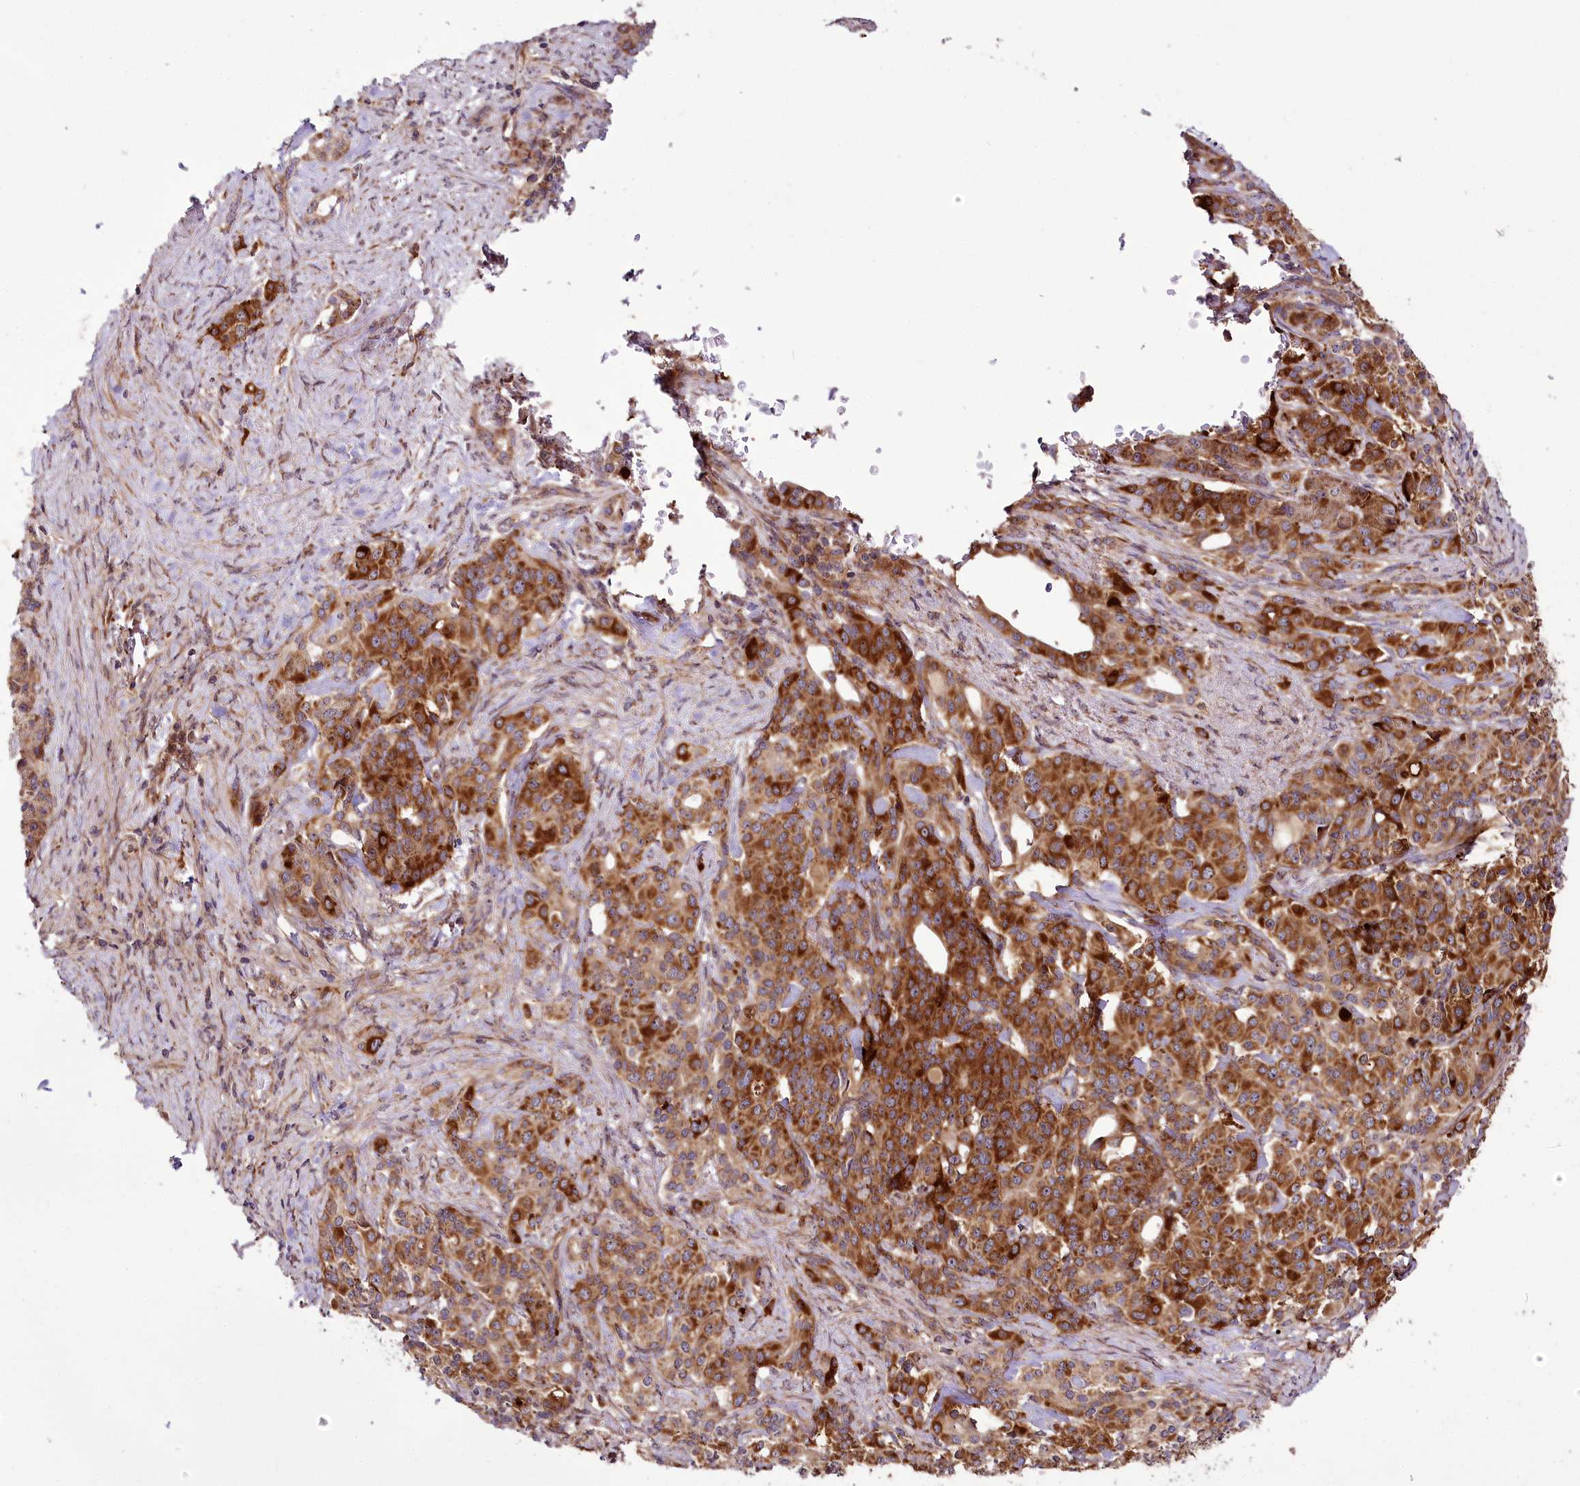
{"staining": {"intensity": "strong", "quantity": ">75%", "location": "cytoplasmic/membranous"}, "tissue": "pancreatic cancer", "cell_type": "Tumor cells", "image_type": "cancer", "snomed": [{"axis": "morphology", "description": "Adenocarcinoma, NOS"}, {"axis": "topography", "description": "Pancreas"}], "caption": "A photomicrograph of human pancreatic cancer stained for a protein demonstrates strong cytoplasmic/membranous brown staining in tumor cells.", "gene": "RAB7A", "patient": {"sex": "female", "age": 74}}